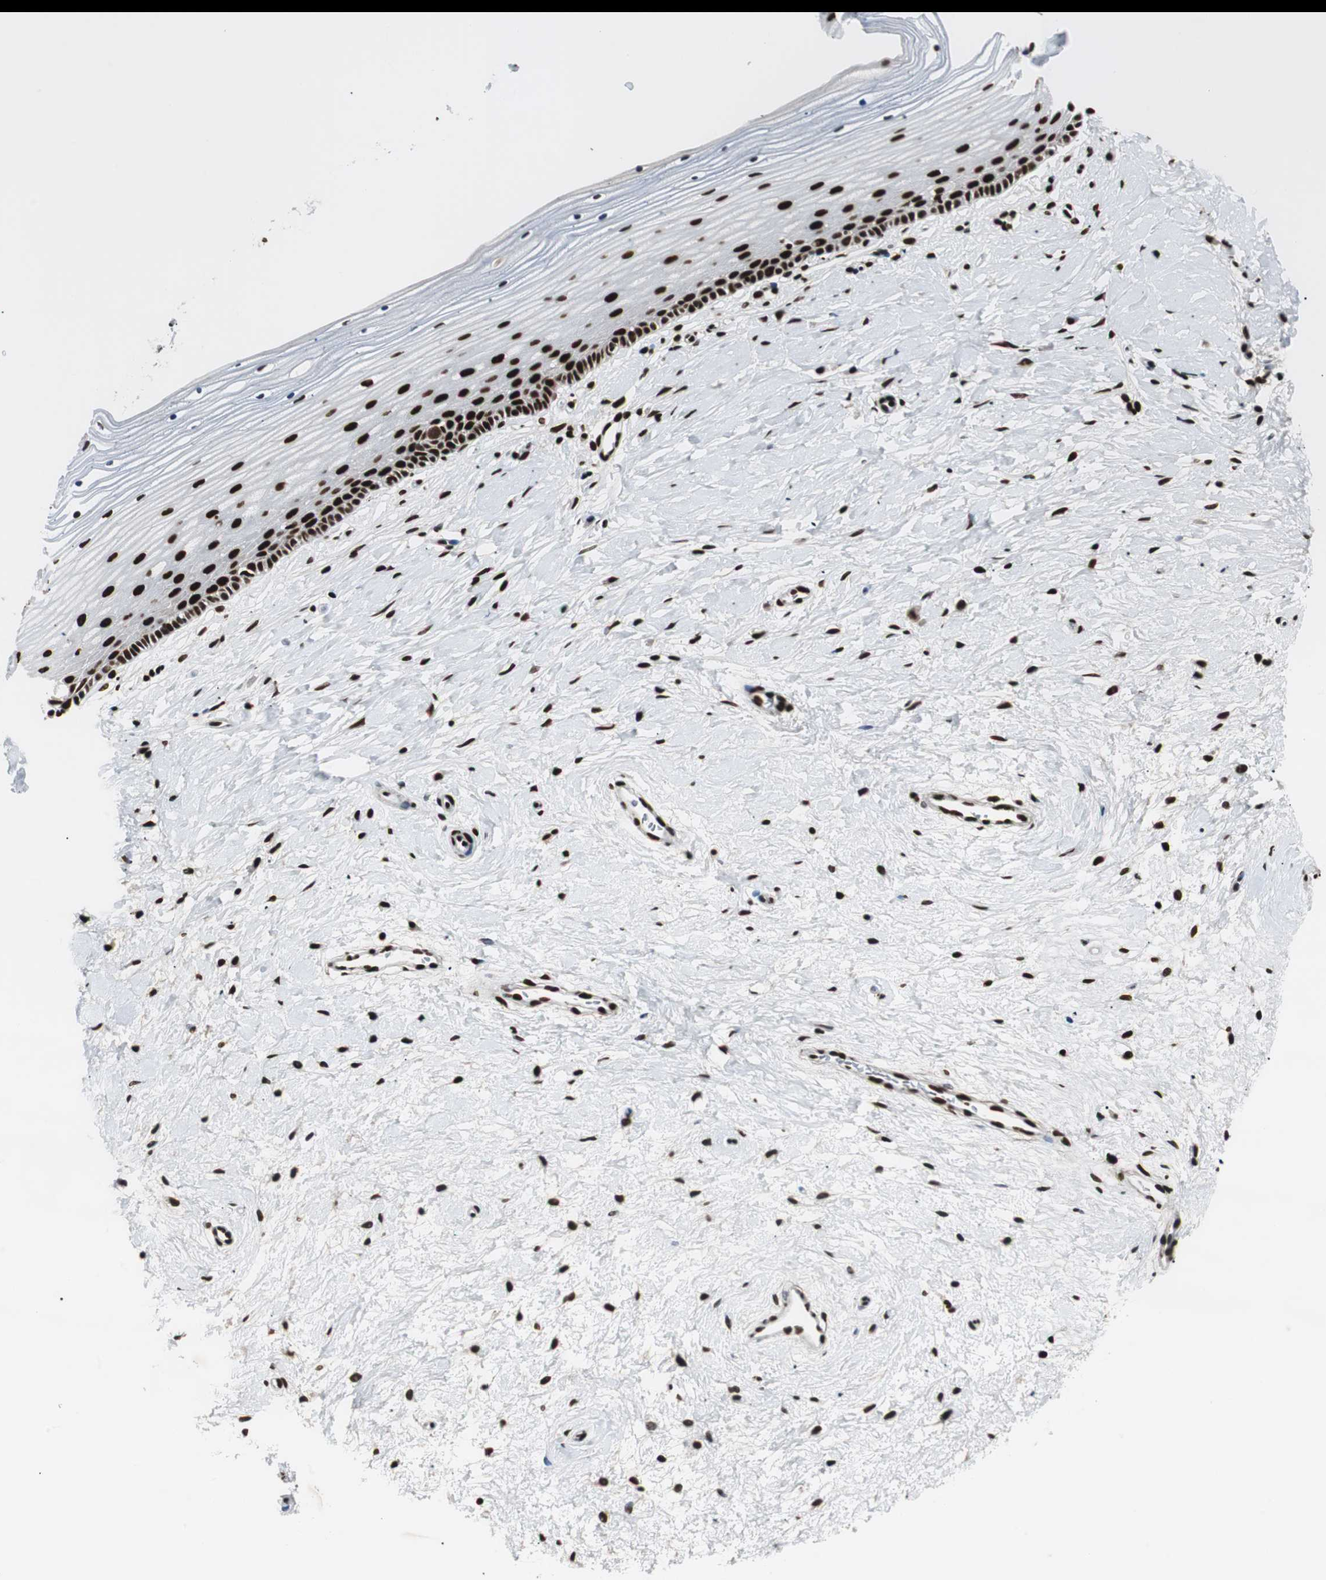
{"staining": {"intensity": "strong", "quantity": ">75%", "location": "cytoplasmic/membranous,nuclear"}, "tissue": "cervix", "cell_type": "Glandular cells", "image_type": "normal", "snomed": [{"axis": "morphology", "description": "Normal tissue, NOS"}, {"axis": "topography", "description": "Cervix"}], "caption": "Cervix stained with DAB (3,3'-diaminobenzidine) immunohistochemistry (IHC) shows high levels of strong cytoplasmic/membranous,nuclear positivity in about >75% of glandular cells.", "gene": "MTA2", "patient": {"sex": "female", "age": 39}}